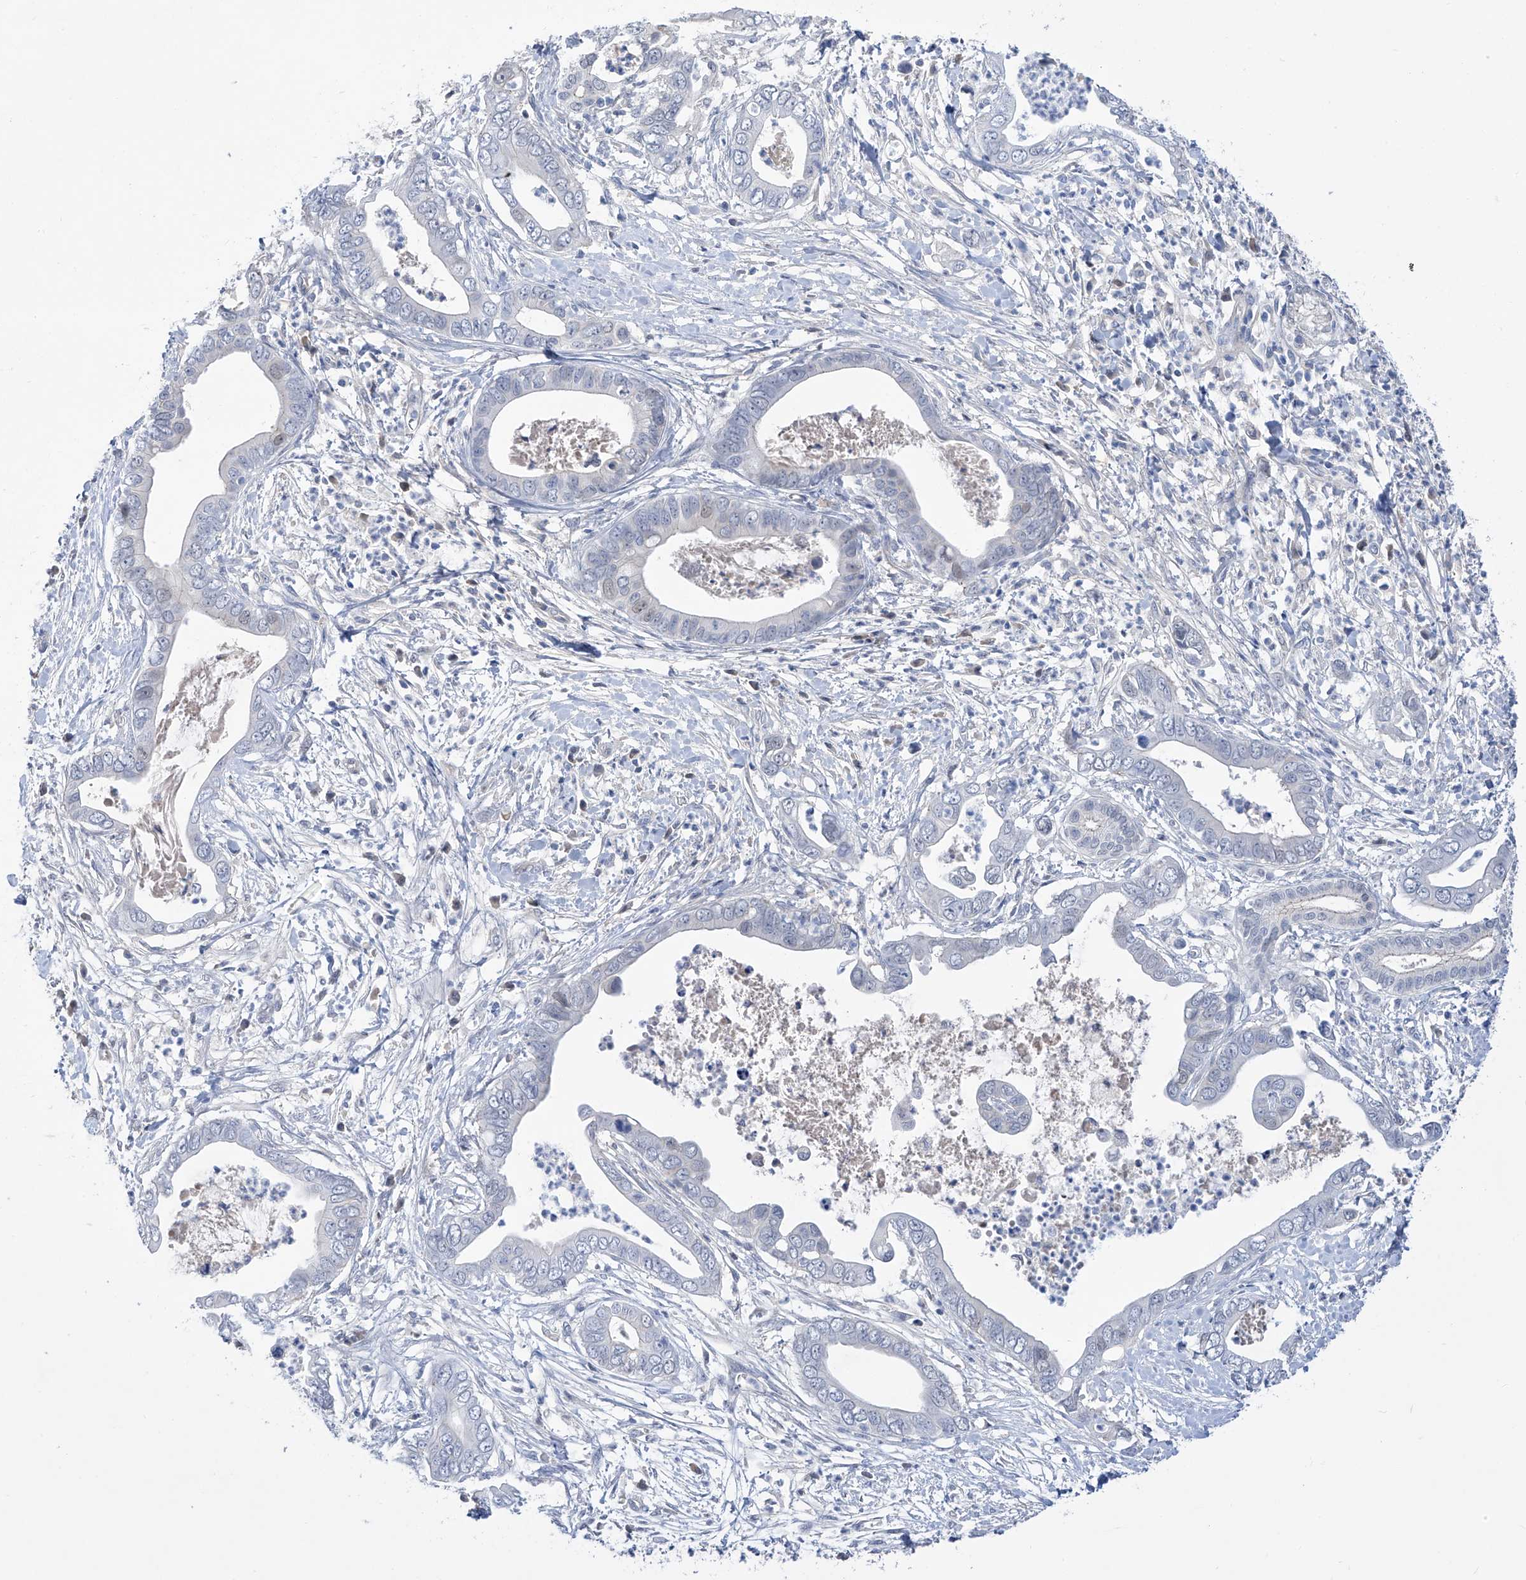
{"staining": {"intensity": "negative", "quantity": "none", "location": "none"}, "tissue": "pancreatic cancer", "cell_type": "Tumor cells", "image_type": "cancer", "snomed": [{"axis": "morphology", "description": "Adenocarcinoma, NOS"}, {"axis": "topography", "description": "Pancreas"}], "caption": "Human adenocarcinoma (pancreatic) stained for a protein using immunohistochemistry (IHC) displays no staining in tumor cells.", "gene": "PGM3", "patient": {"sex": "male", "age": 75}}